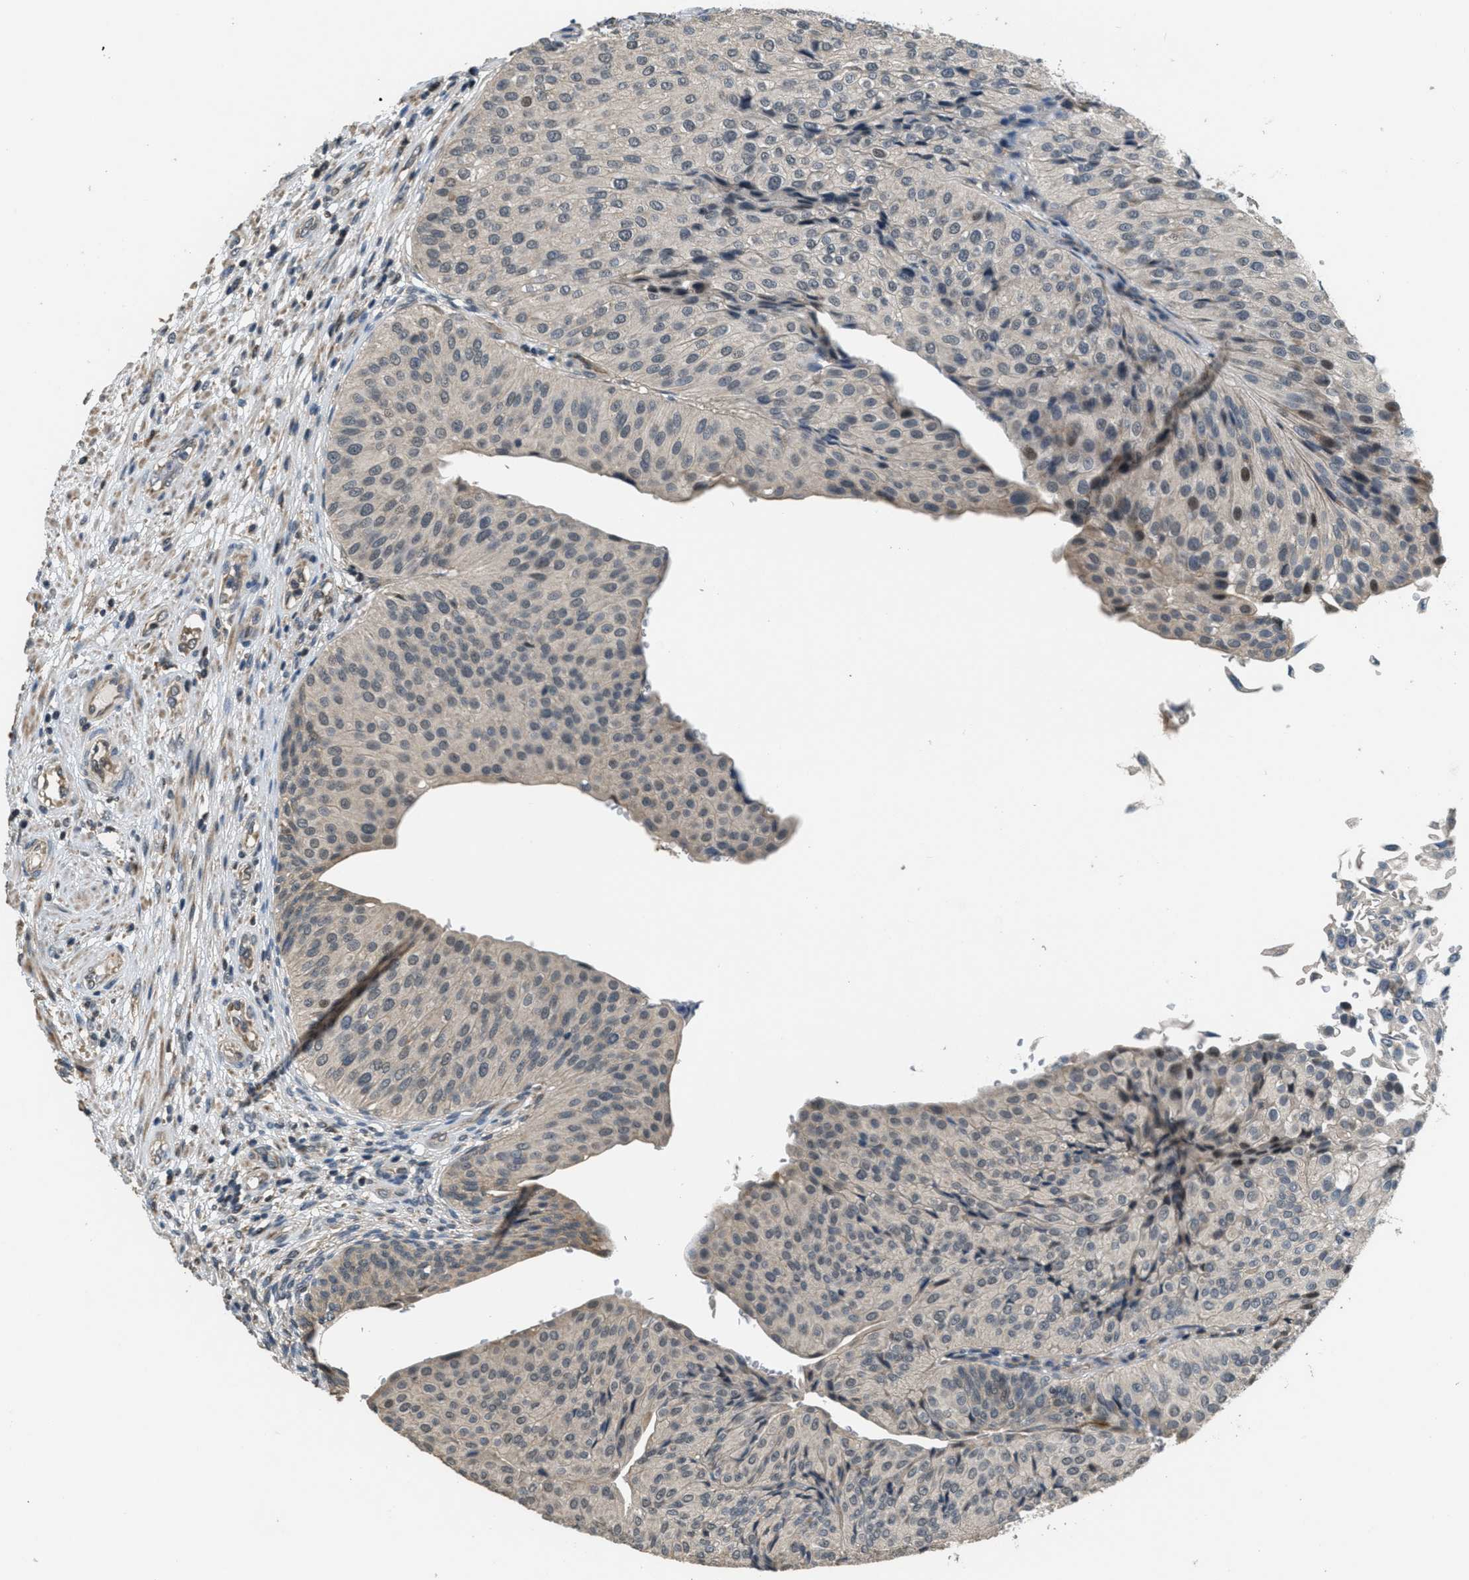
{"staining": {"intensity": "weak", "quantity": "<25%", "location": "nuclear"}, "tissue": "urothelial cancer", "cell_type": "Tumor cells", "image_type": "cancer", "snomed": [{"axis": "morphology", "description": "Urothelial carcinoma, Low grade"}, {"axis": "topography", "description": "Urinary bladder"}], "caption": "This is a image of IHC staining of urothelial cancer, which shows no expression in tumor cells.", "gene": "NAT1", "patient": {"sex": "male", "age": 67}}